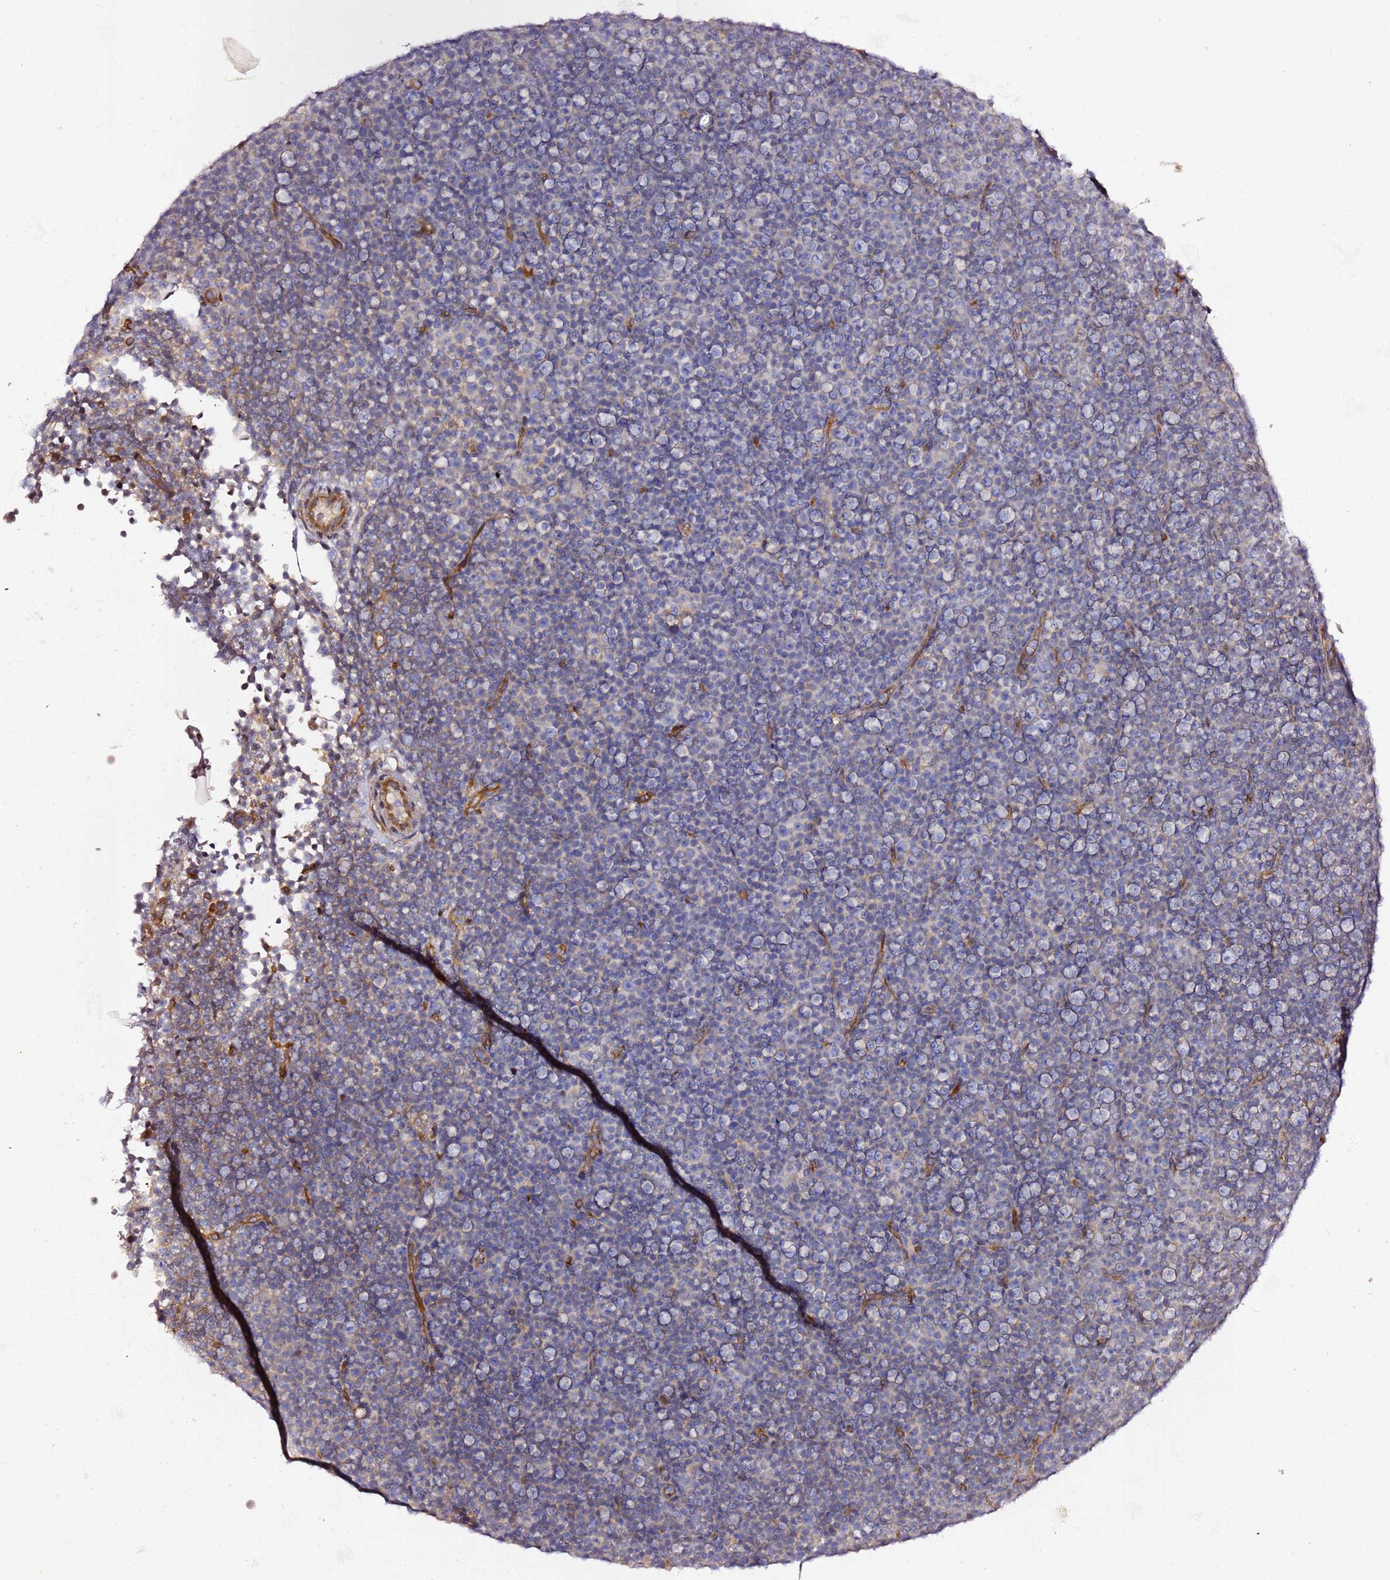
{"staining": {"intensity": "negative", "quantity": "none", "location": "none"}, "tissue": "lymphoma", "cell_type": "Tumor cells", "image_type": "cancer", "snomed": [{"axis": "morphology", "description": "Malignant lymphoma, non-Hodgkin's type, Low grade"}, {"axis": "topography", "description": "Lymph node"}], "caption": "Human low-grade malignant lymphoma, non-Hodgkin's type stained for a protein using IHC reveals no expression in tumor cells.", "gene": "KIF7", "patient": {"sex": "female", "age": 67}}